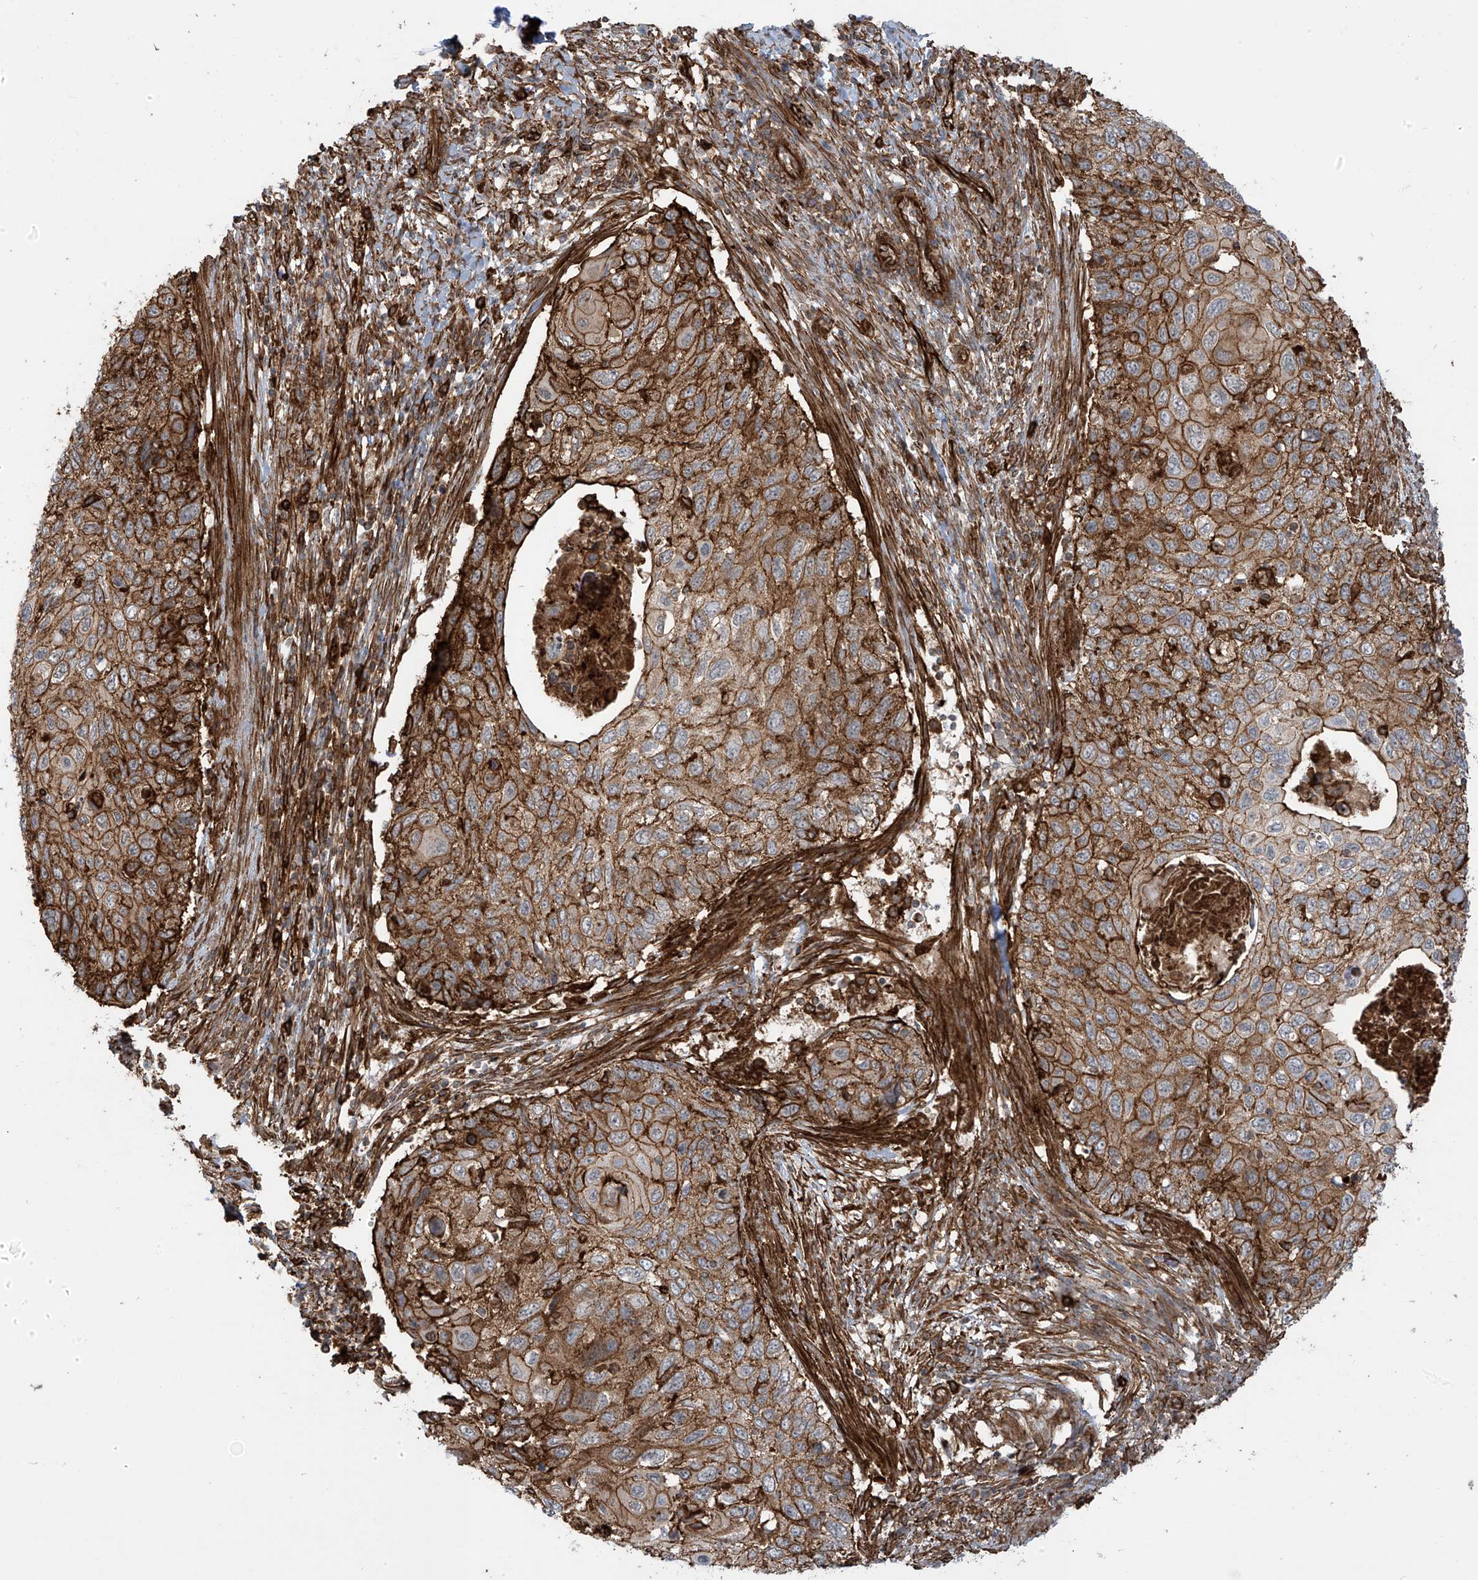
{"staining": {"intensity": "strong", "quantity": ">75%", "location": "cytoplasmic/membranous"}, "tissue": "cervical cancer", "cell_type": "Tumor cells", "image_type": "cancer", "snomed": [{"axis": "morphology", "description": "Squamous cell carcinoma, NOS"}, {"axis": "topography", "description": "Cervix"}], "caption": "Immunohistochemistry staining of cervical squamous cell carcinoma, which shows high levels of strong cytoplasmic/membranous expression in approximately >75% of tumor cells indicating strong cytoplasmic/membranous protein staining. The staining was performed using DAB (3,3'-diaminobenzidine) (brown) for protein detection and nuclei were counterstained in hematoxylin (blue).", "gene": "SLC9A2", "patient": {"sex": "female", "age": 70}}